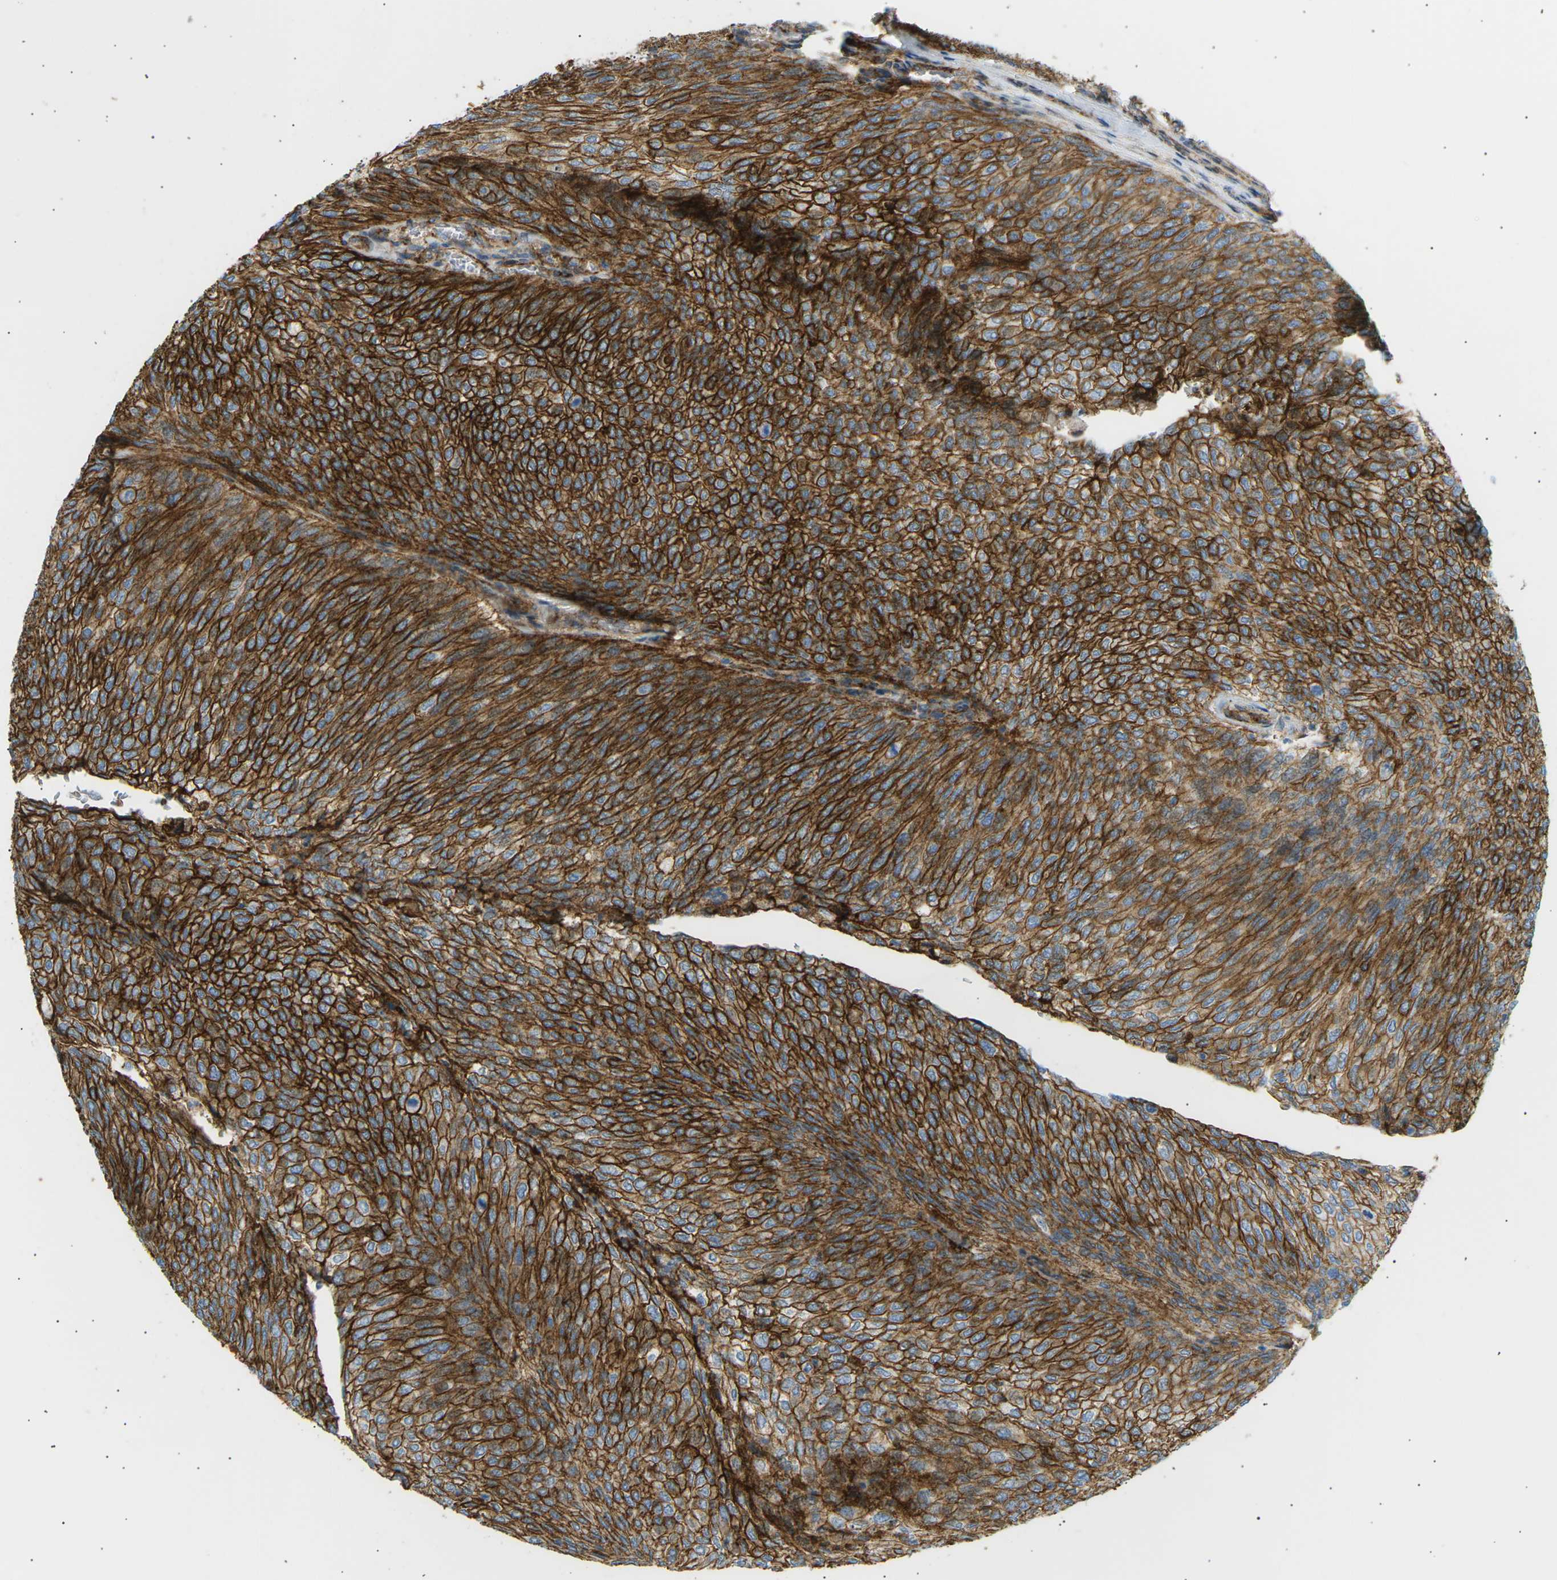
{"staining": {"intensity": "strong", "quantity": ">75%", "location": "cytoplasmic/membranous"}, "tissue": "urothelial cancer", "cell_type": "Tumor cells", "image_type": "cancer", "snomed": [{"axis": "morphology", "description": "Urothelial carcinoma, Low grade"}, {"axis": "topography", "description": "Urinary bladder"}], "caption": "Urothelial cancer tissue displays strong cytoplasmic/membranous expression in approximately >75% of tumor cells, visualized by immunohistochemistry.", "gene": "ATP2B4", "patient": {"sex": "female", "age": 79}}